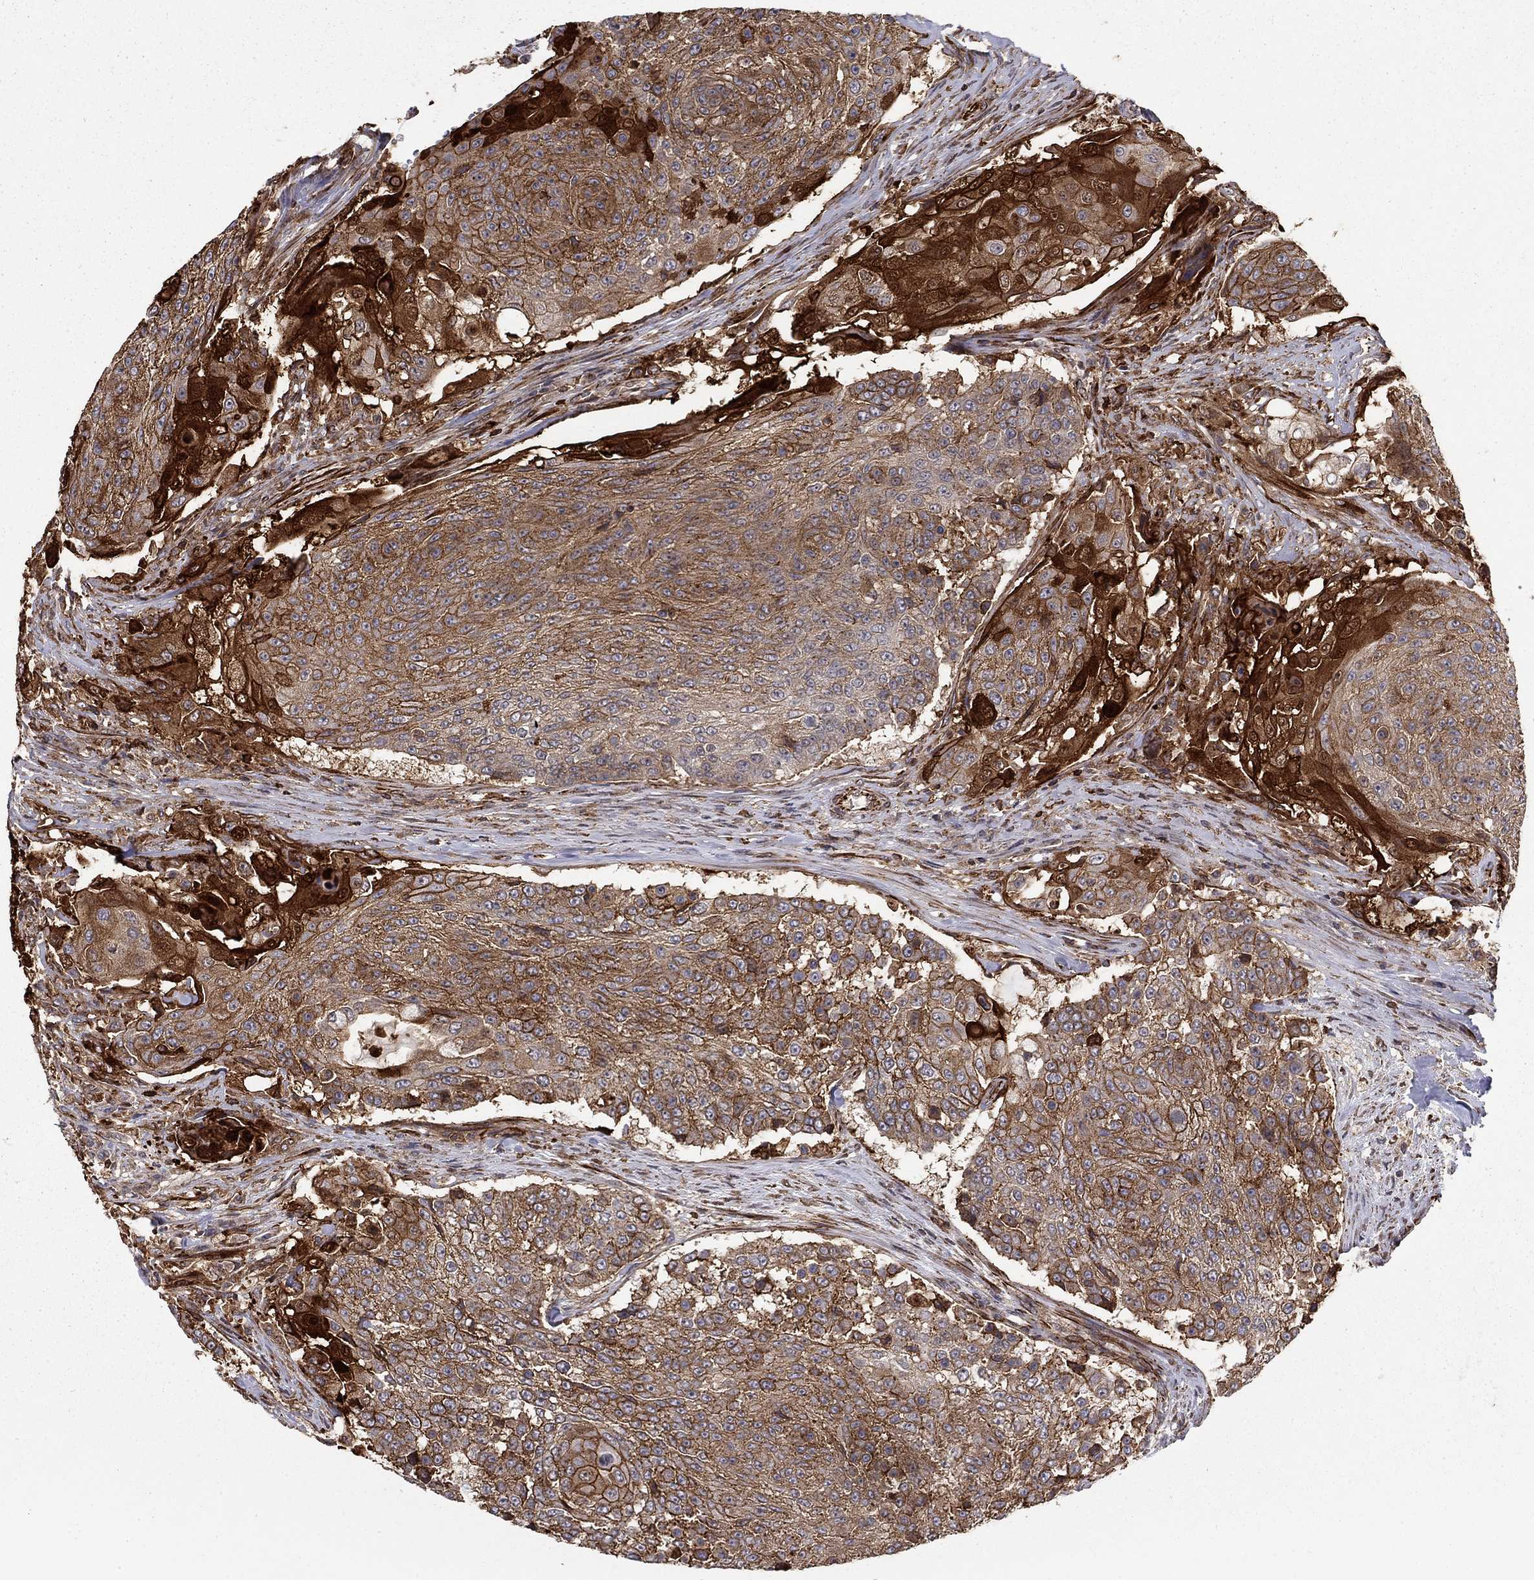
{"staining": {"intensity": "strong", "quantity": "25%-75%", "location": "cytoplasmic/membranous"}, "tissue": "urothelial cancer", "cell_type": "Tumor cells", "image_type": "cancer", "snomed": [{"axis": "morphology", "description": "Urothelial carcinoma, High grade"}, {"axis": "topography", "description": "Urinary bladder"}], "caption": "Urothelial cancer stained with a protein marker demonstrates strong staining in tumor cells.", "gene": "ADM", "patient": {"sex": "female", "age": 63}}